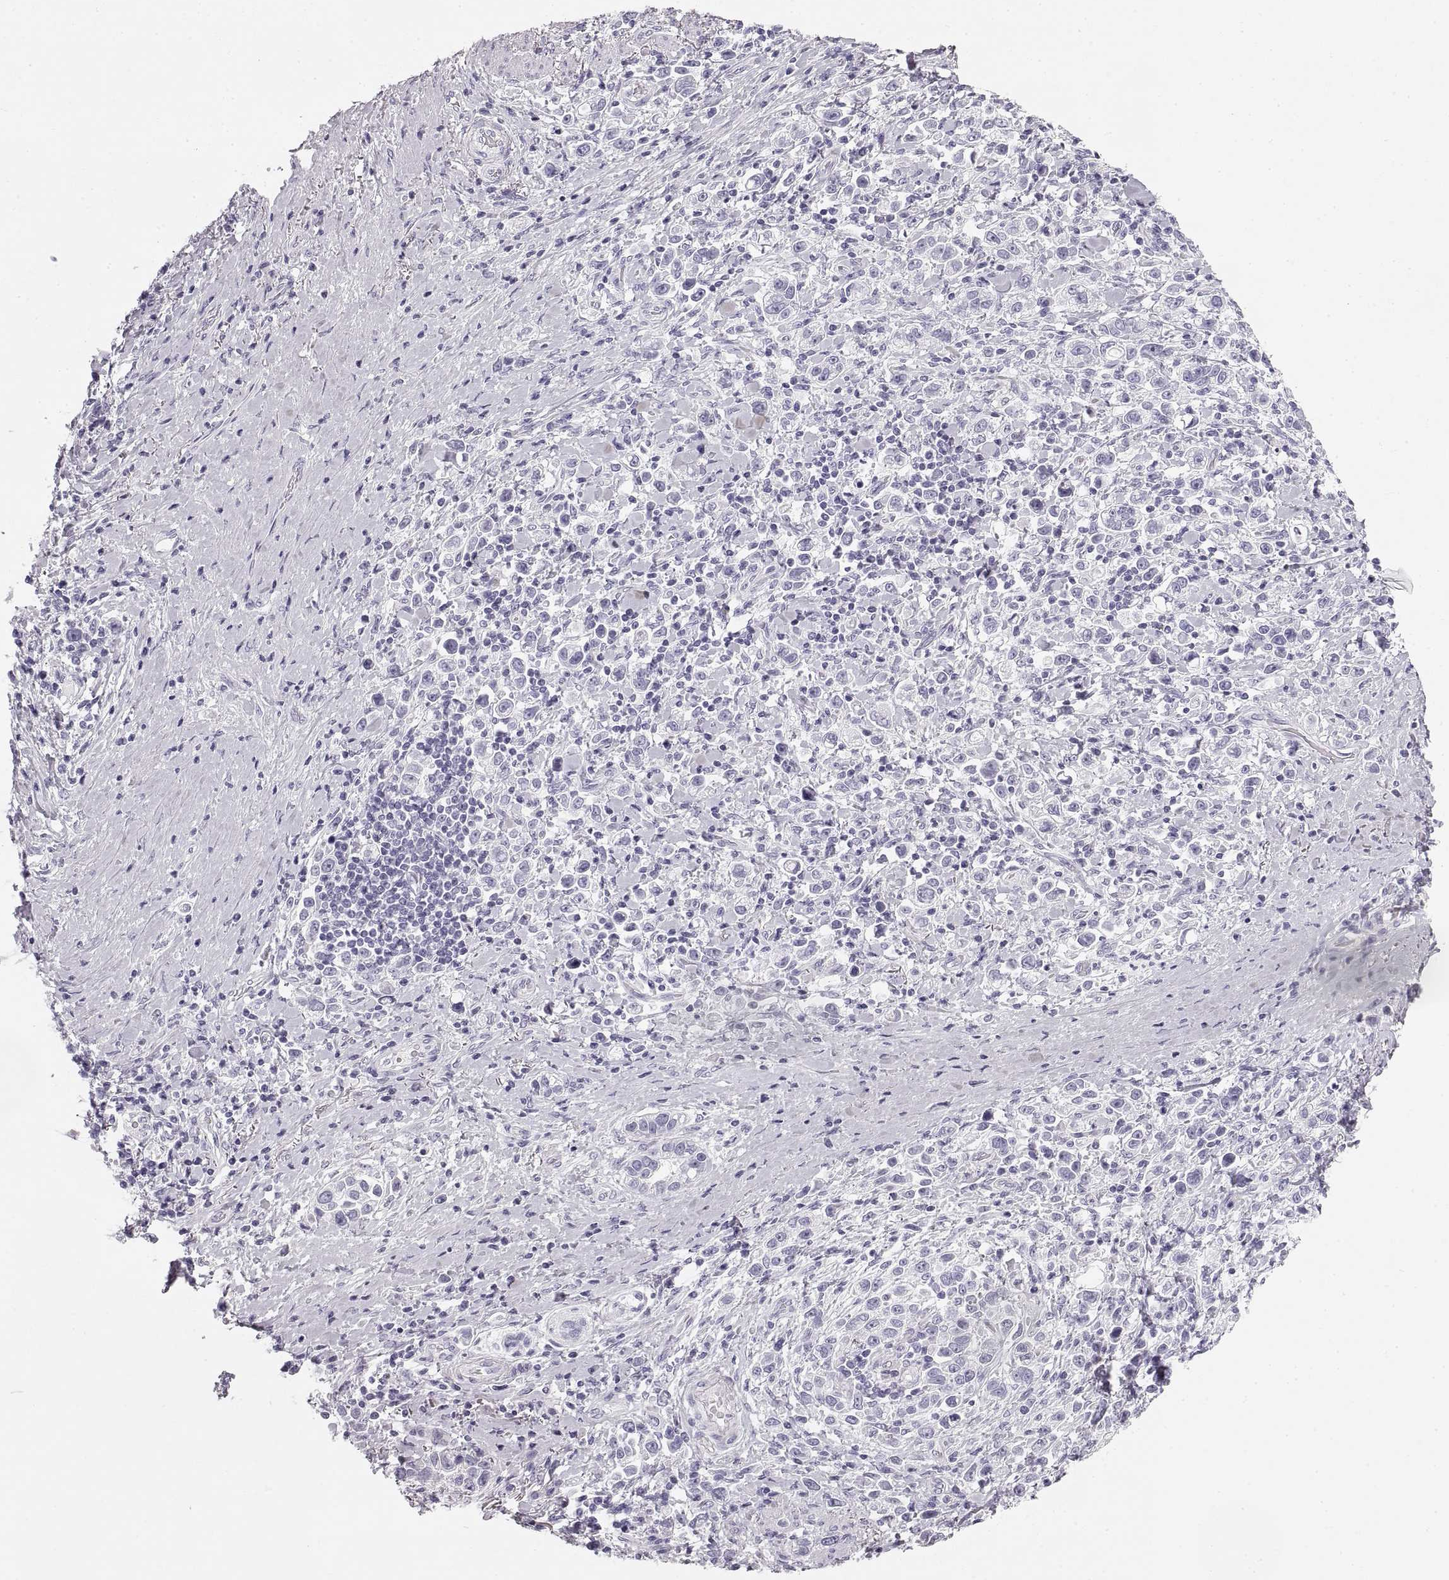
{"staining": {"intensity": "negative", "quantity": "none", "location": "none"}, "tissue": "stomach cancer", "cell_type": "Tumor cells", "image_type": "cancer", "snomed": [{"axis": "morphology", "description": "Adenocarcinoma, NOS"}, {"axis": "topography", "description": "Stomach"}], "caption": "Image shows no protein staining in tumor cells of stomach cancer (adenocarcinoma) tissue. (DAB (3,3'-diaminobenzidine) immunohistochemistry visualized using brightfield microscopy, high magnification).", "gene": "CRYAA", "patient": {"sex": "male", "age": 93}}